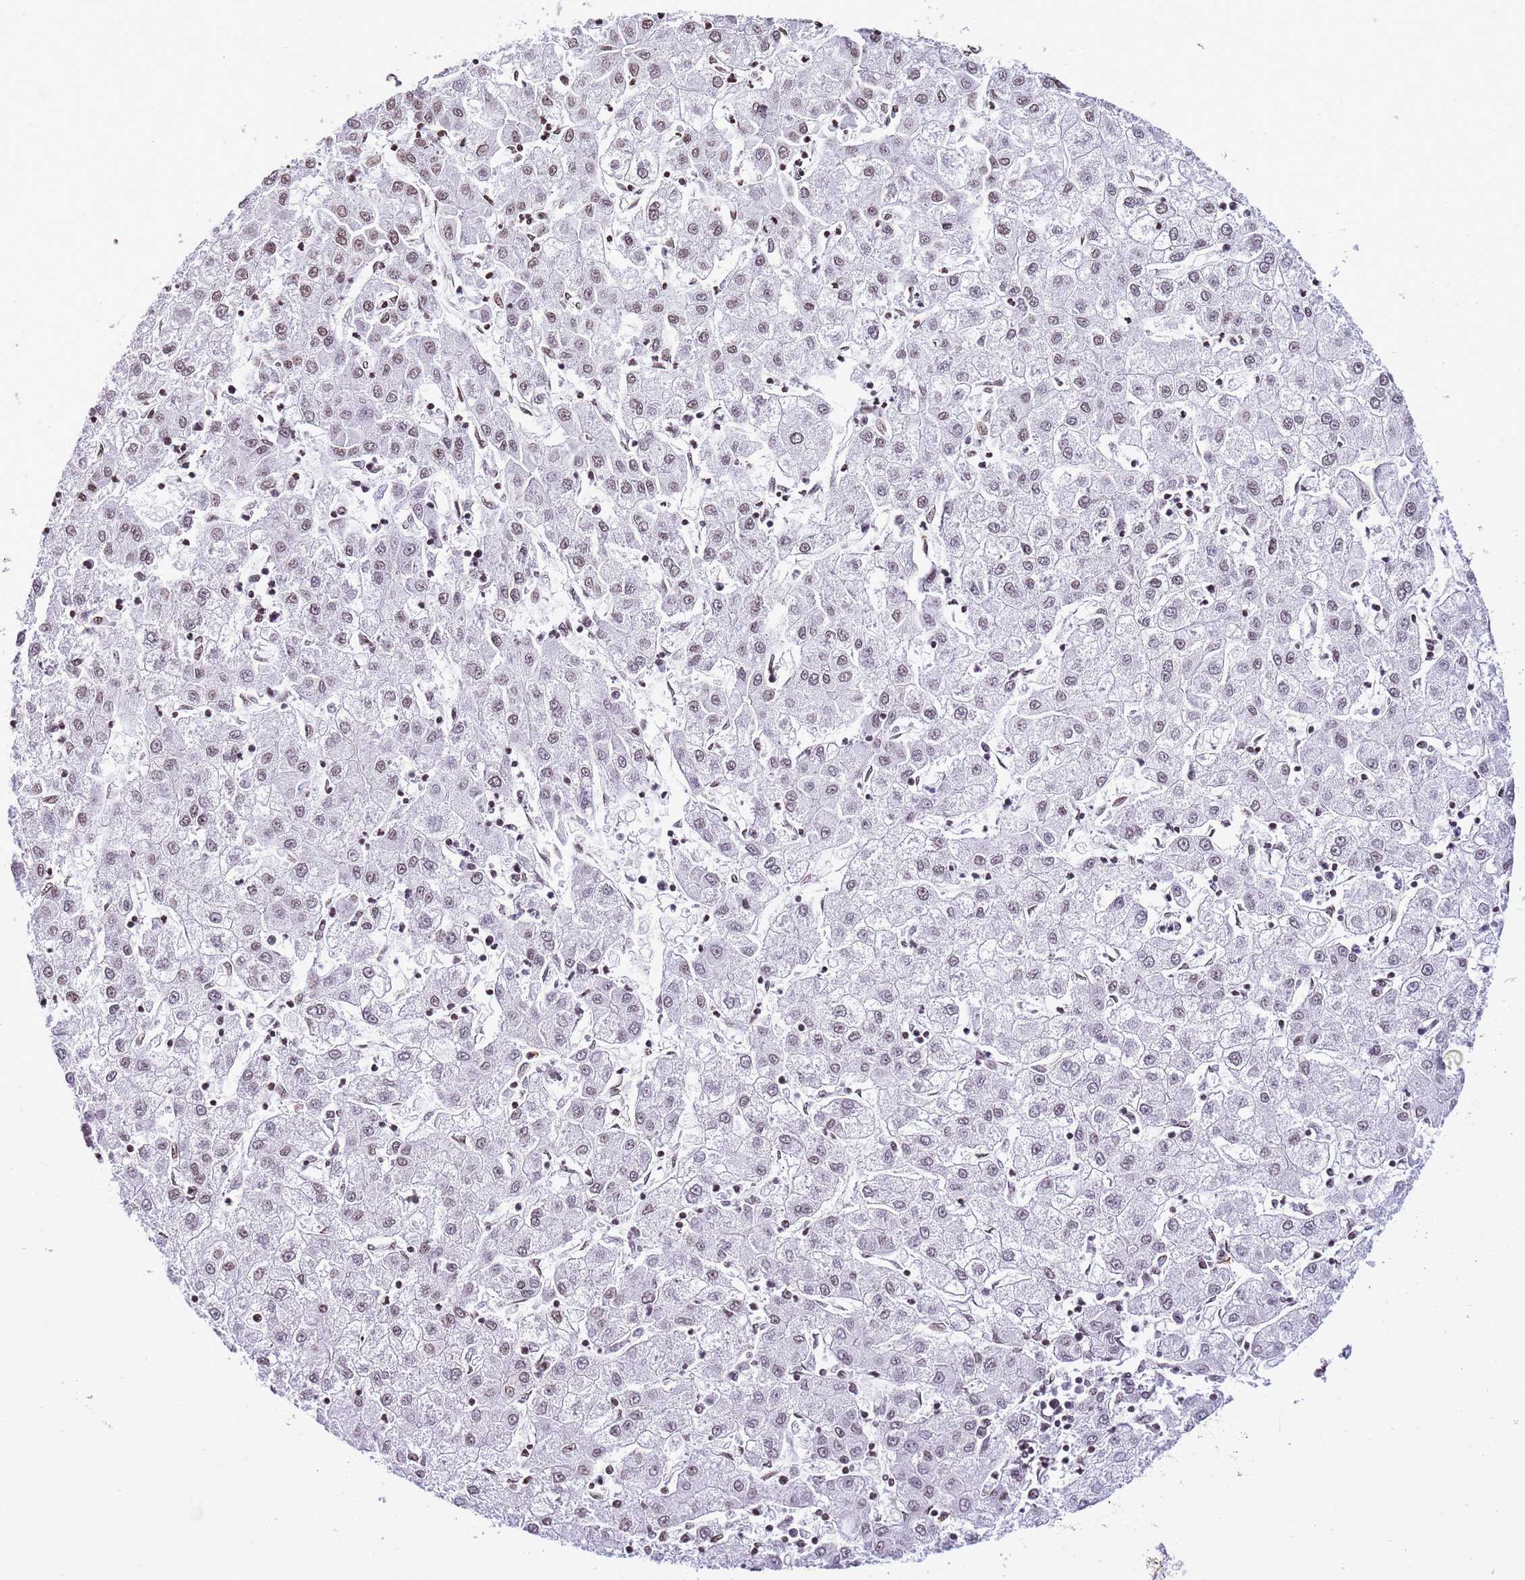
{"staining": {"intensity": "weak", "quantity": "25%-75%", "location": "nuclear"}, "tissue": "liver cancer", "cell_type": "Tumor cells", "image_type": "cancer", "snomed": [{"axis": "morphology", "description": "Carcinoma, Hepatocellular, NOS"}, {"axis": "topography", "description": "Liver"}], "caption": "IHC image of liver cancer stained for a protein (brown), which shows low levels of weak nuclear staining in approximately 25%-75% of tumor cells.", "gene": "PRR15", "patient": {"sex": "male", "age": 72}}